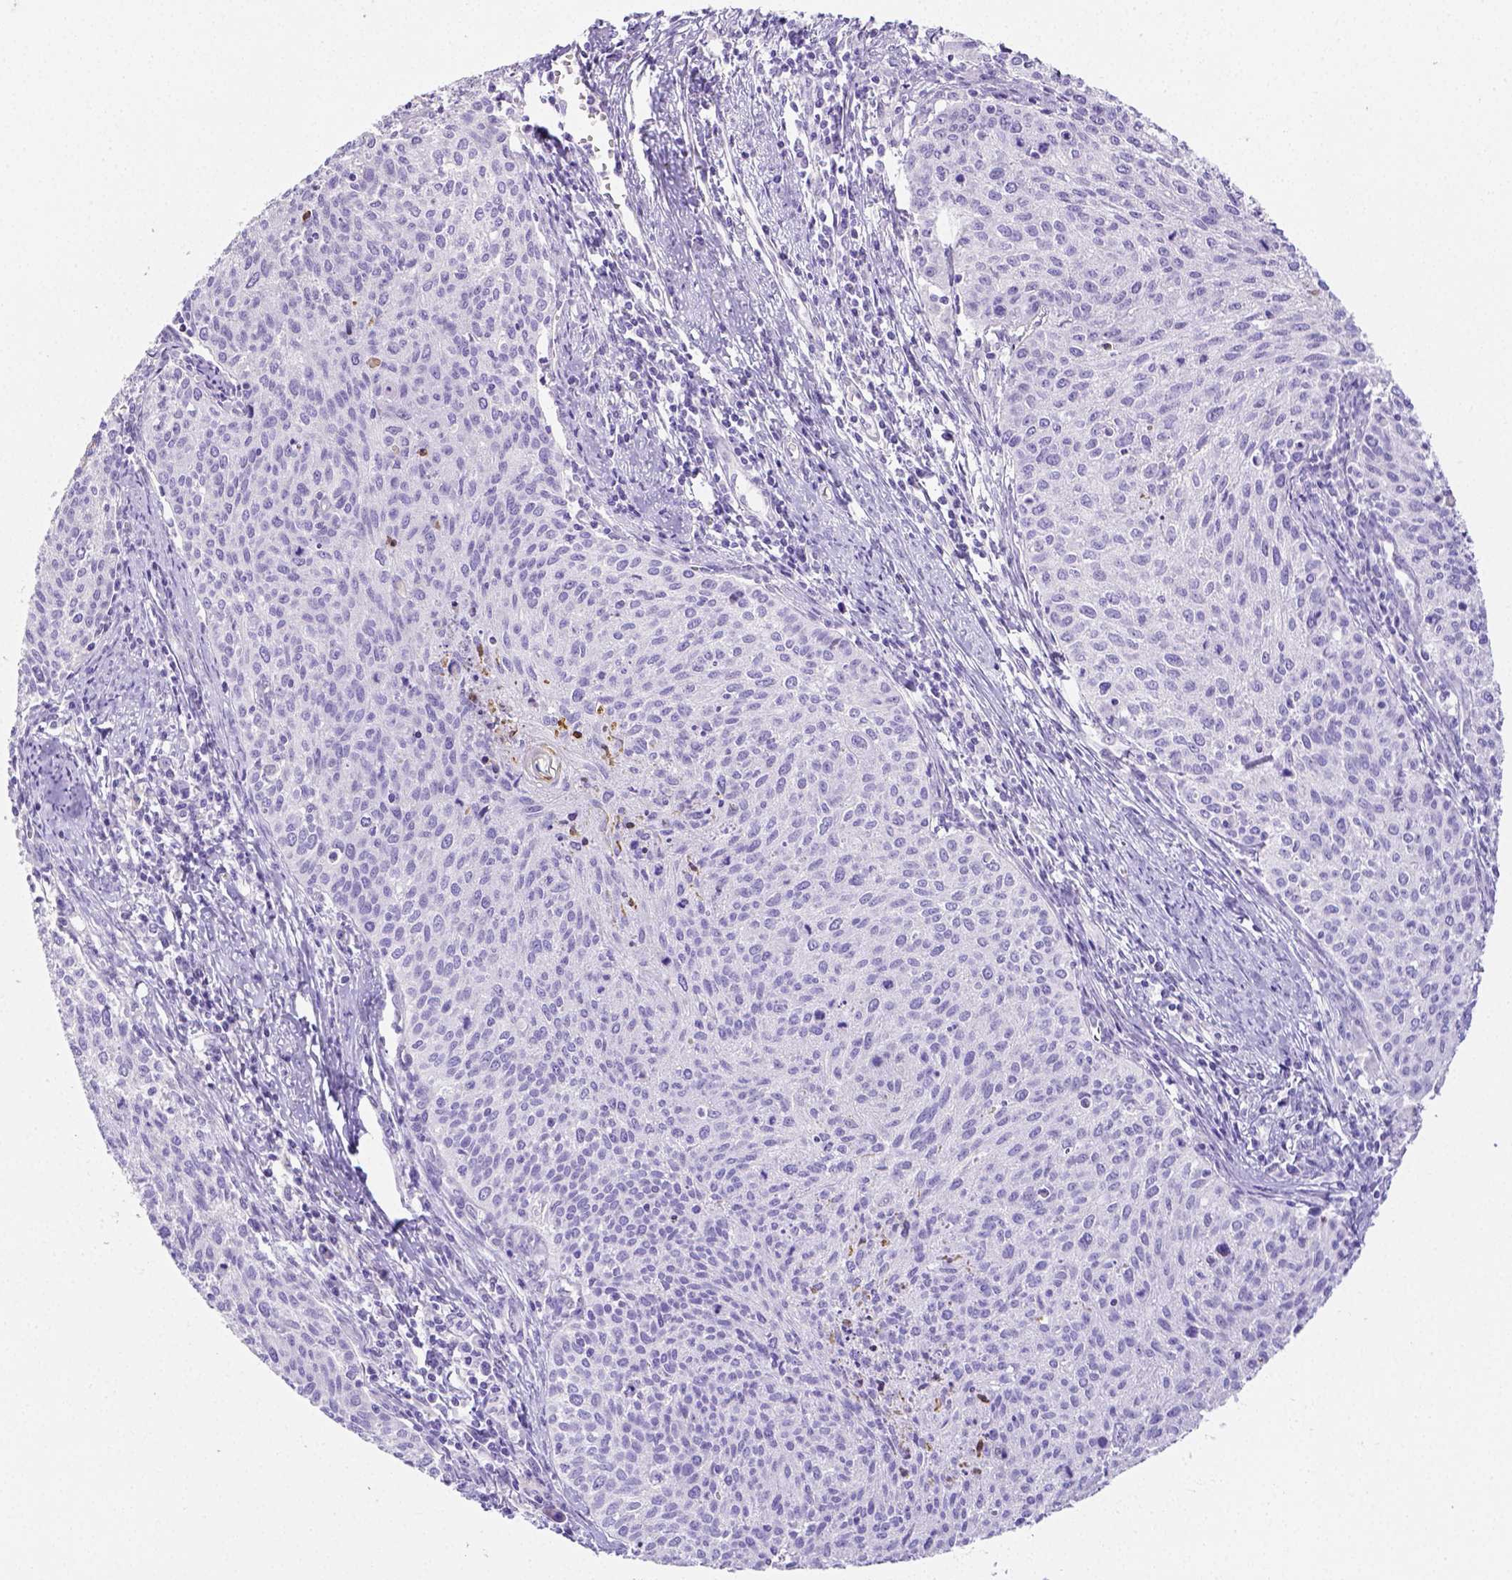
{"staining": {"intensity": "negative", "quantity": "none", "location": "none"}, "tissue": "cervical cancer", "cell_type": "Tumor cells", "image_type": "cancer", "snomed": [{"axis": "morphology", "description": "Squamous cell carcinoma, NOS"}, {"axis": "topography", "description": "Cervix"}], "caption": "There is no significant positivity in tumor cells of cervical cancer (squamous cell carcinoma).", "gene": "ARHGAP36", "patient": {"sex": "female", "age": 38}}